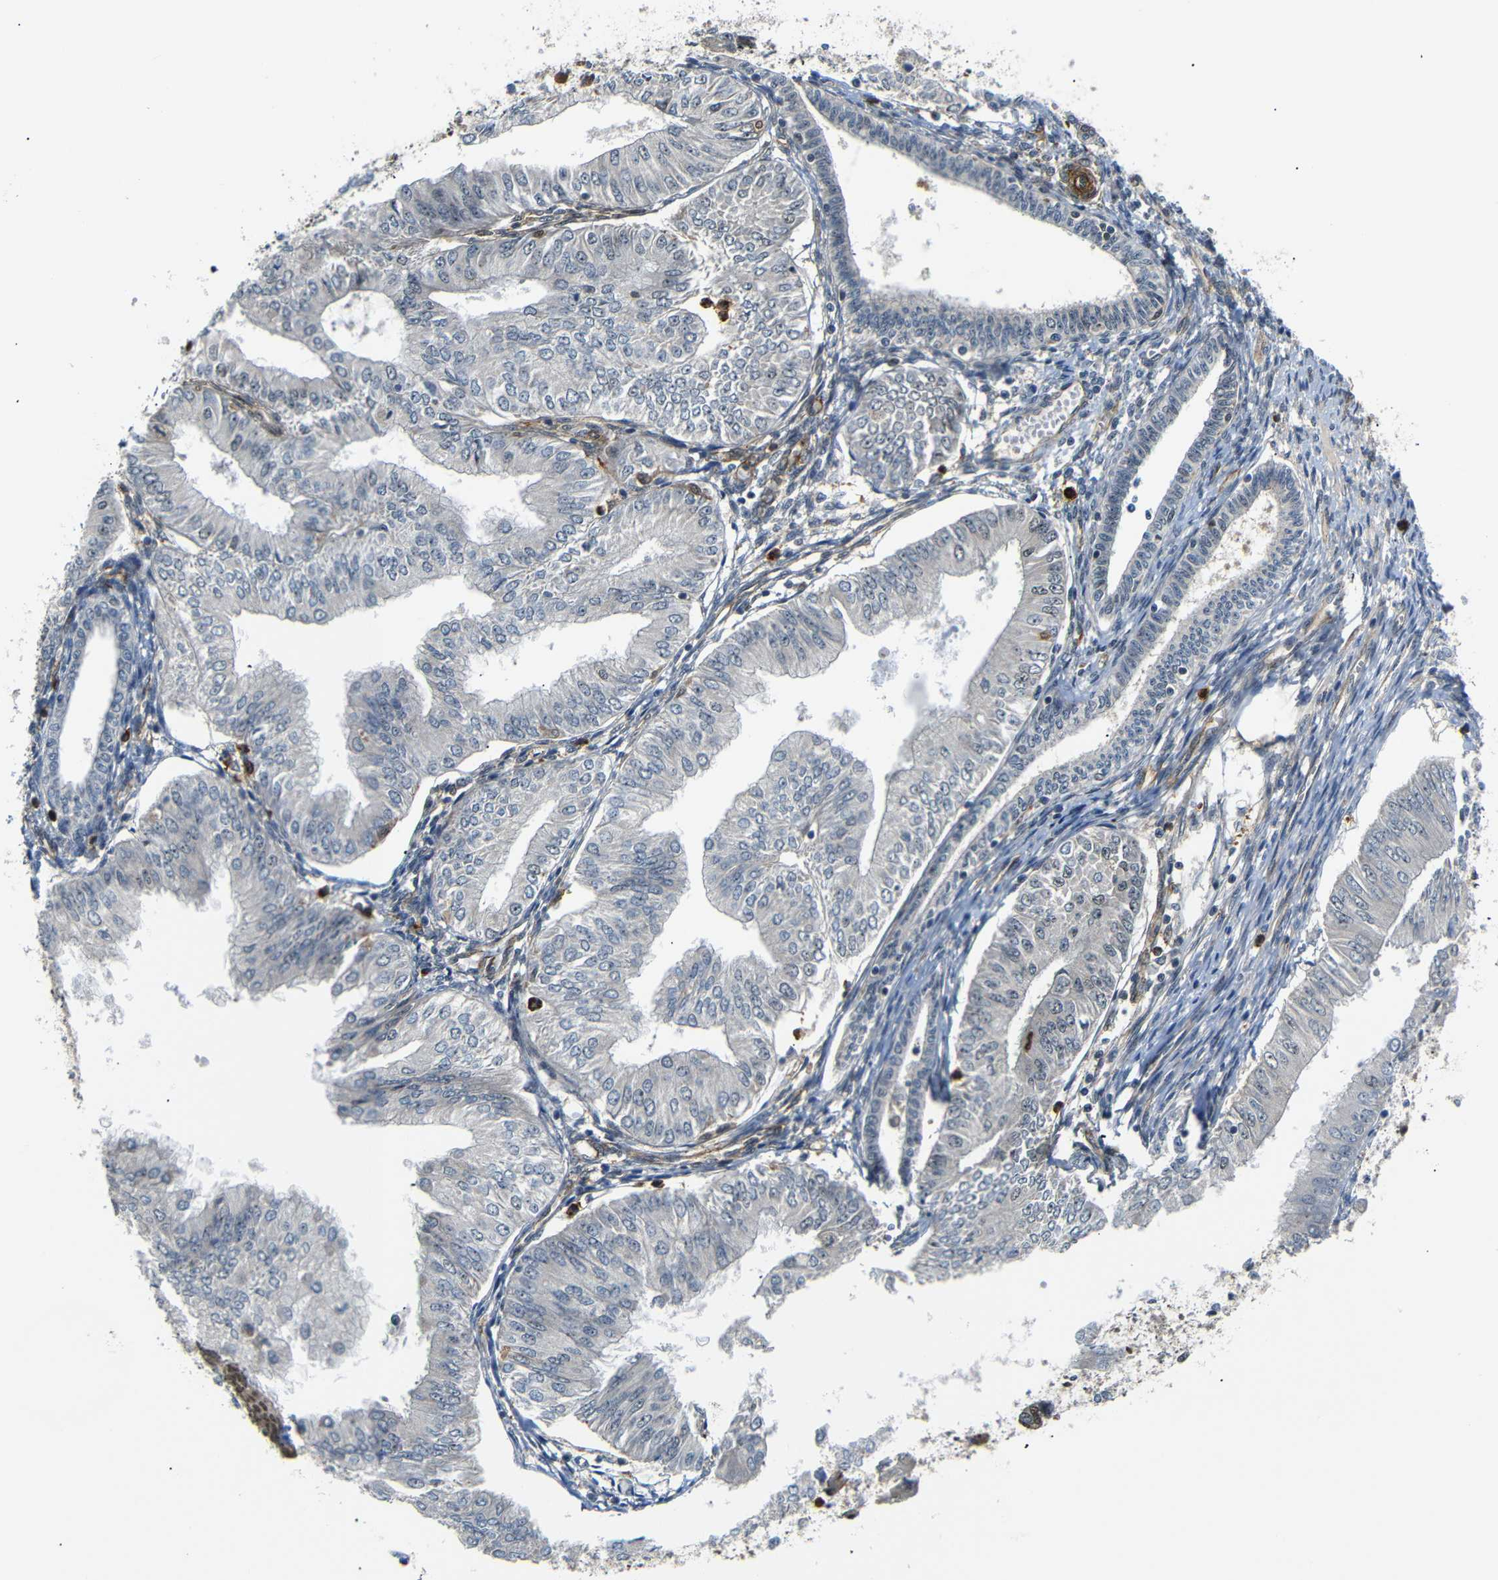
{"staining": {"intensity": "negative", "quantity": "none", "location": "none"}, "tissue": "endometrial cancer", "cell_type": "Tumor cells", "image_type": "cancer", "snomed": [{"axis": "morphology", "description": "Adenocarcinoma, NOS"}, {"axis": "topography", "description": "Endometrium"}], "caption": "This image is of adenocarcinoma (endometrial) stained with IHC to label a protein in brown with the nuclei are counter-stained blue. There is no positivity in tumor cells.", "gene": "PARN", "patient": {"sex": "female", "age": 53}}